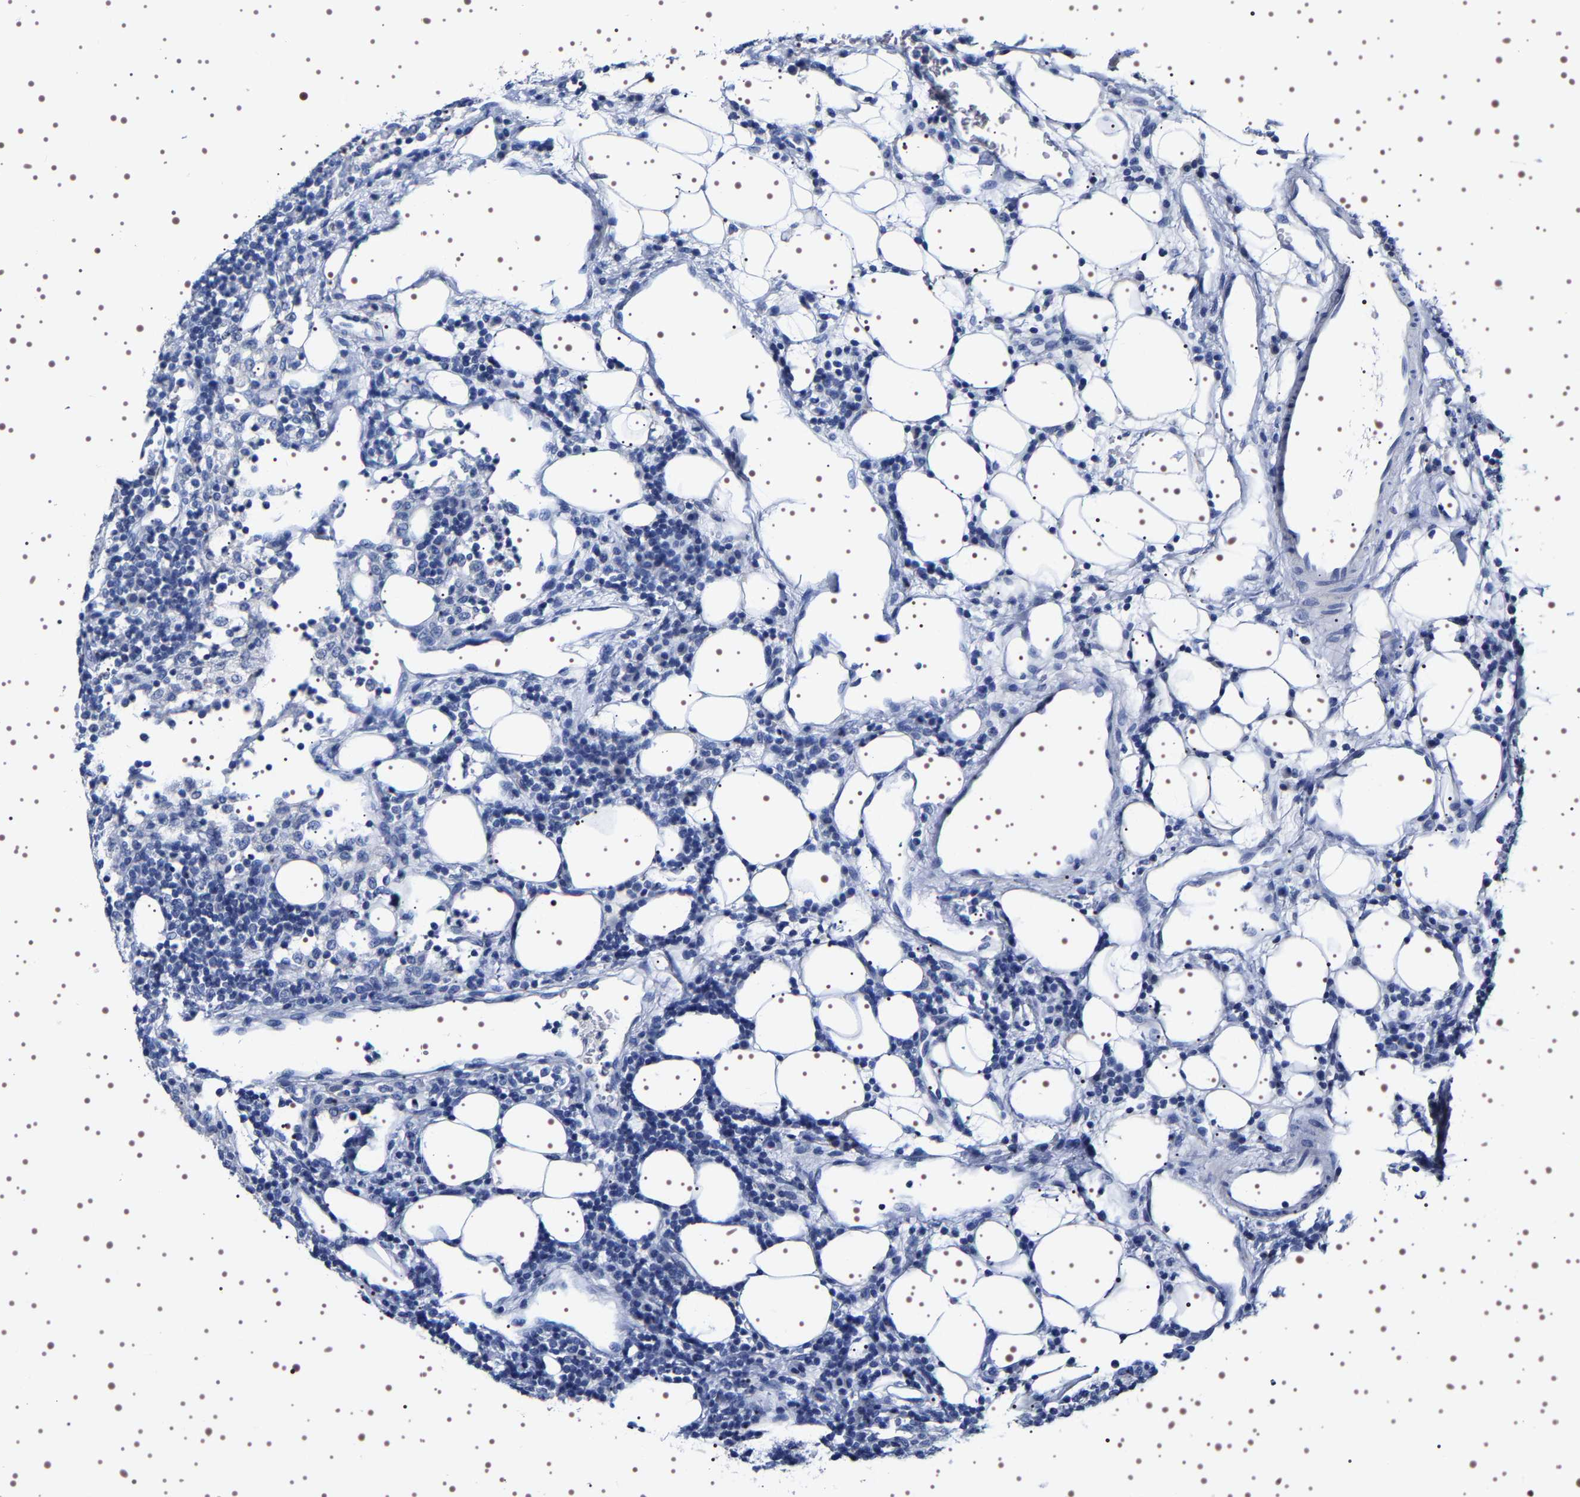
{"staining": {"intensity": "negative", "quantity": "none", "location": "none"}, "tissue": "lymph node", "cell_type": "Germinal center cells", "image_type": "normal", "snomed": [{"axis": "morphology", "description": "Normal tissue, NOS"}, {"axis": "morphology", "description": "Carcinoid, malignant, NOS"}, {"axis": "topography", "description": "Lymph node"}], "caption": "Immunohistochemistry image of benign human lymph node stained for a protein (brown), which demonstrates no expression in germinal center cells.", "gene": "UBQLN3", "patient": {"sex": "male", "age": 47}}